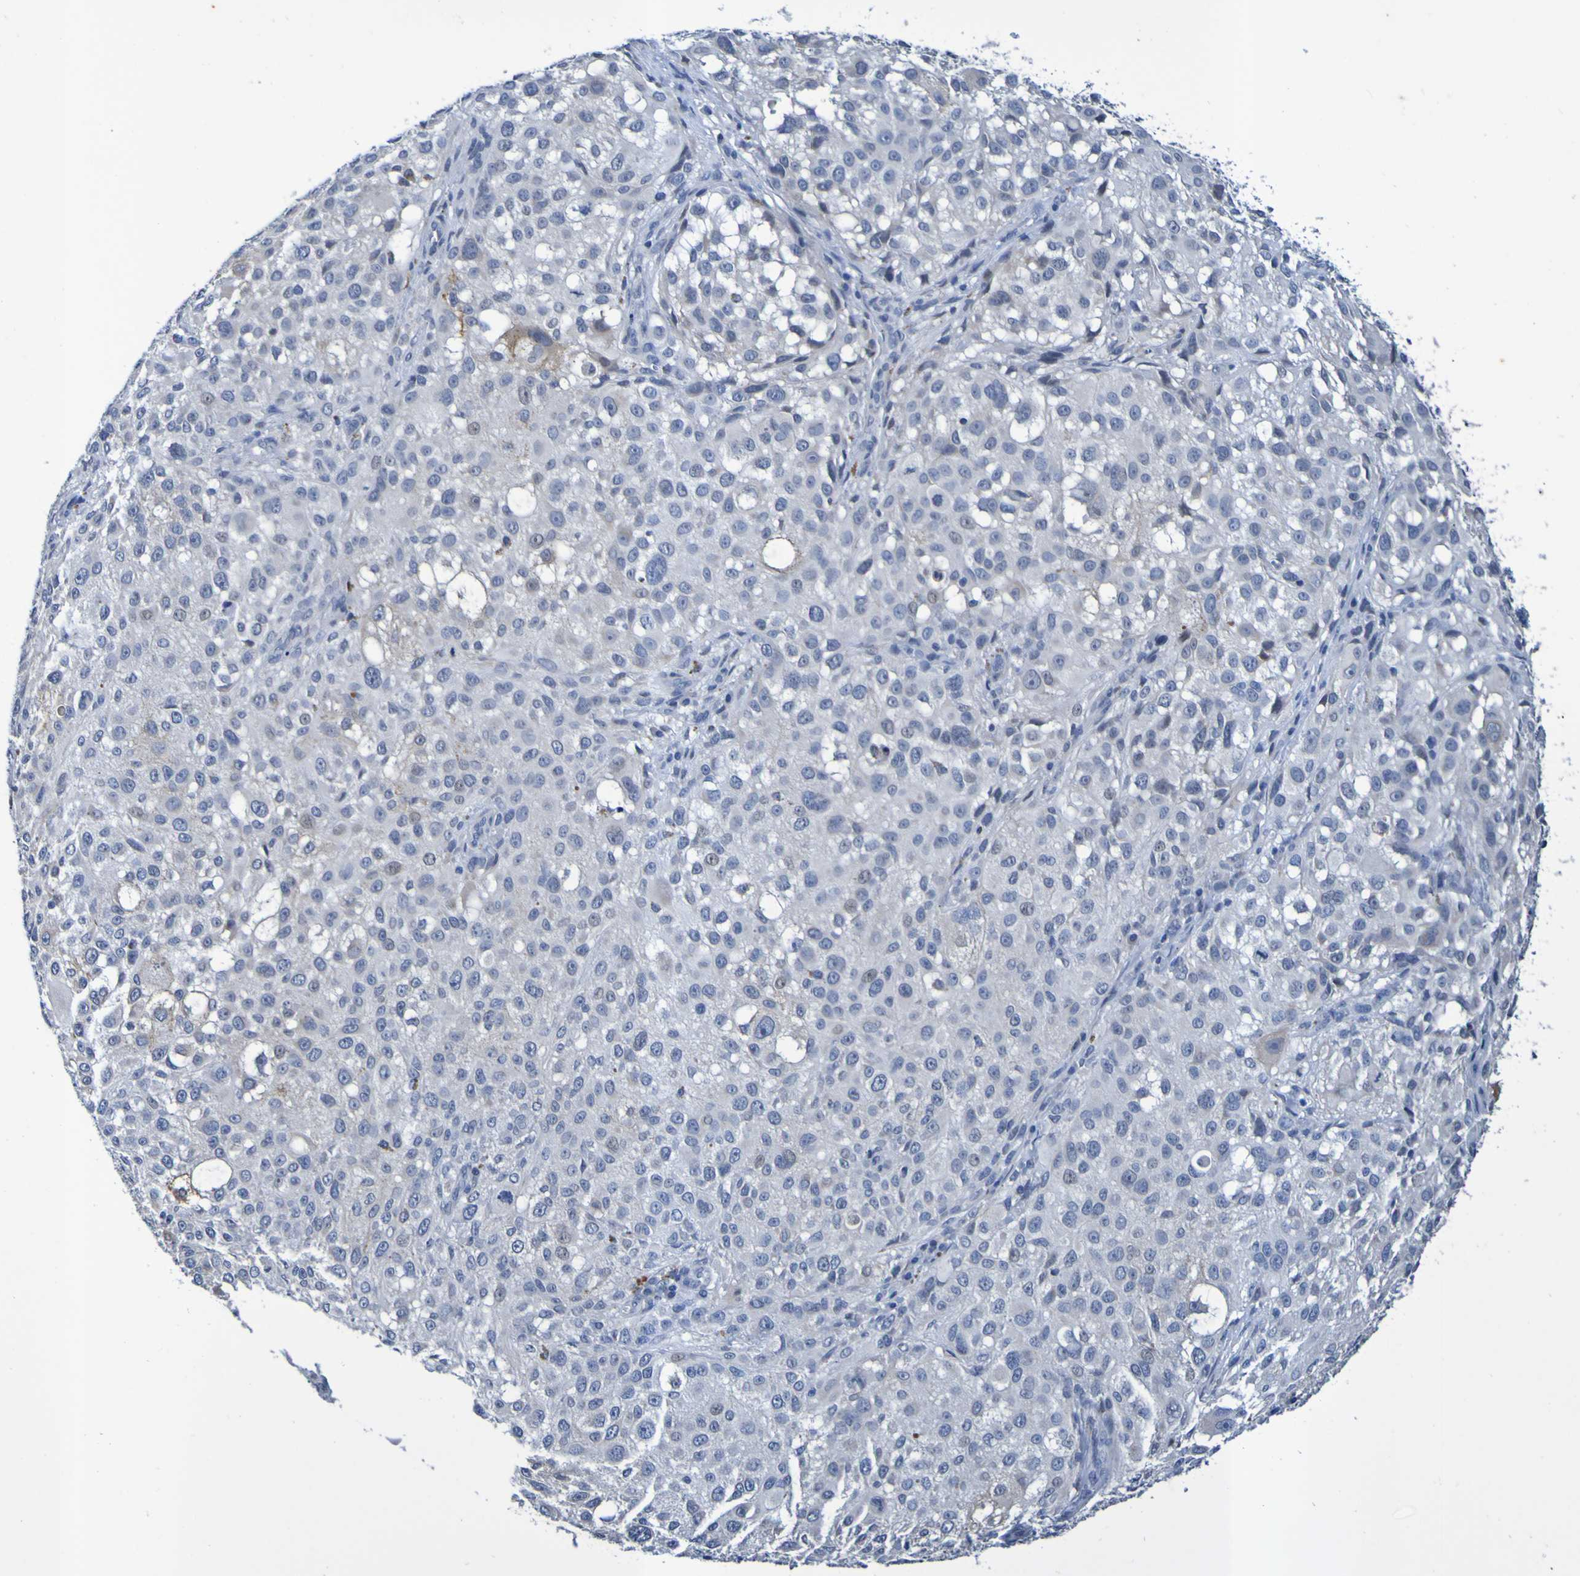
{"staining": {"intensity": "negative", "quantity": "none", "location": "none"}, "tissue": "melanoma", "cell_type": "Tumor cells", "image_type": "cancer", "snomed": [{"axis": "morphology", "description": "Necrosis, NOS"}, {"axis": "morphology", "description": "Malignant melanoma, NOS"}, {"axis": "topography", "description": "Skin"}], "caption": "Malignant melanoma was stained to show a protein in brown. There is no significant staining in tumor cells.", "gene": "VMA21", "patient": {"sex": "female", "age": 87}}